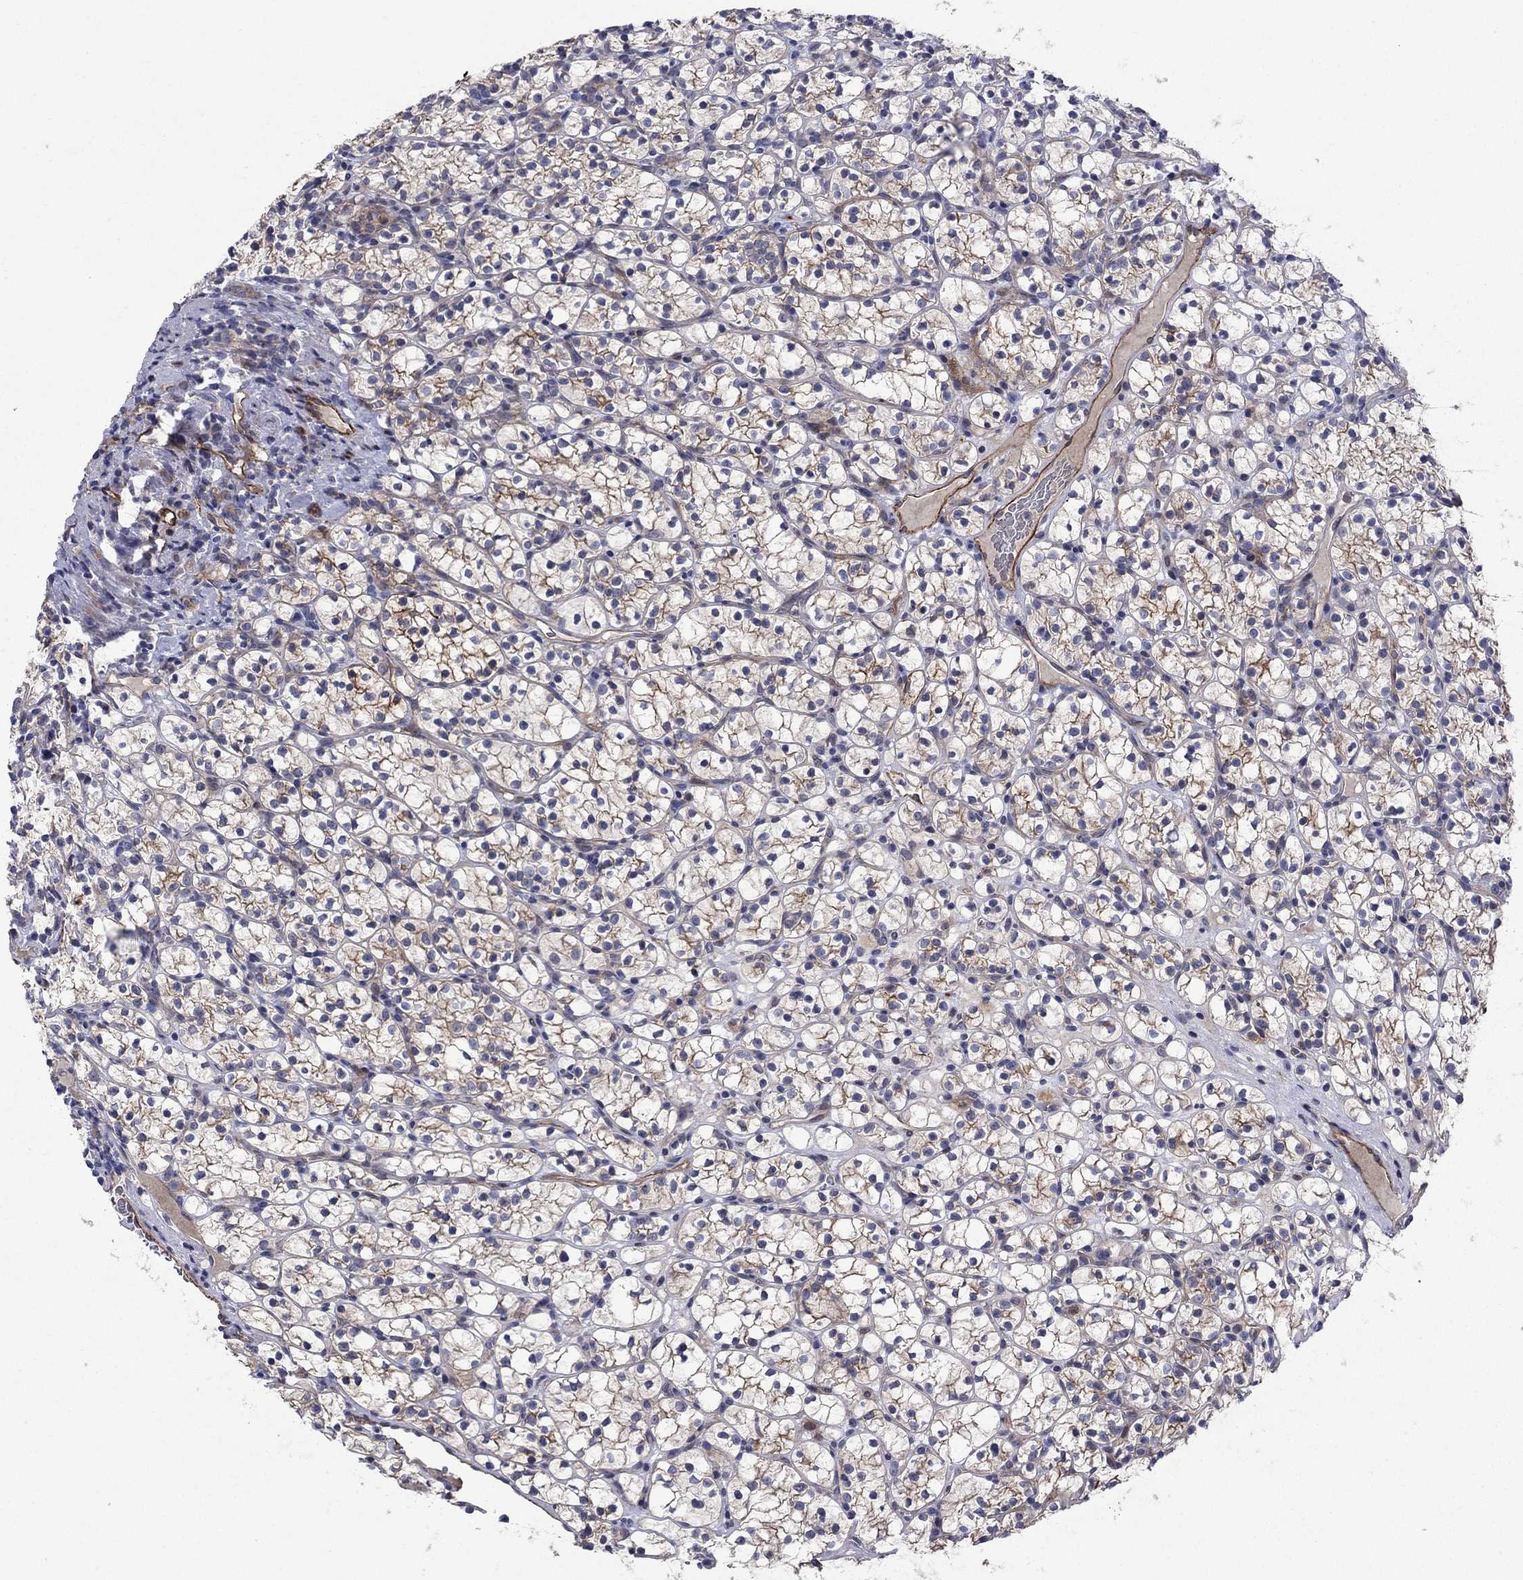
{"staining": {"intensity": "strong", "quantity": "25%-75%", "location": "cytoplasmic/membranous"}, "tissue": "renal cancer", "cell_type": "Tumor cells", "image_type": "cancer", "snomed": [{"axis": "morphology", "description": "Adenocarcinoma, NOS"}, {"axis": "topography", "description": "Kidney"}], "caption": "Renal cancer stained with DAB (3,3'-diaminobenzidine) IHC demonstrates high levels of strong cytoplasmic/membranous expression in approximately 25%-75% of tumor cells. The staining was performed using DAB to visualize the protein expression in brown, while the nuclei were stained in blue with hematoxylin (Magnification: 20x).", "gene": "SLC7A1", "patient": {"sex": "female", "age": 89}}